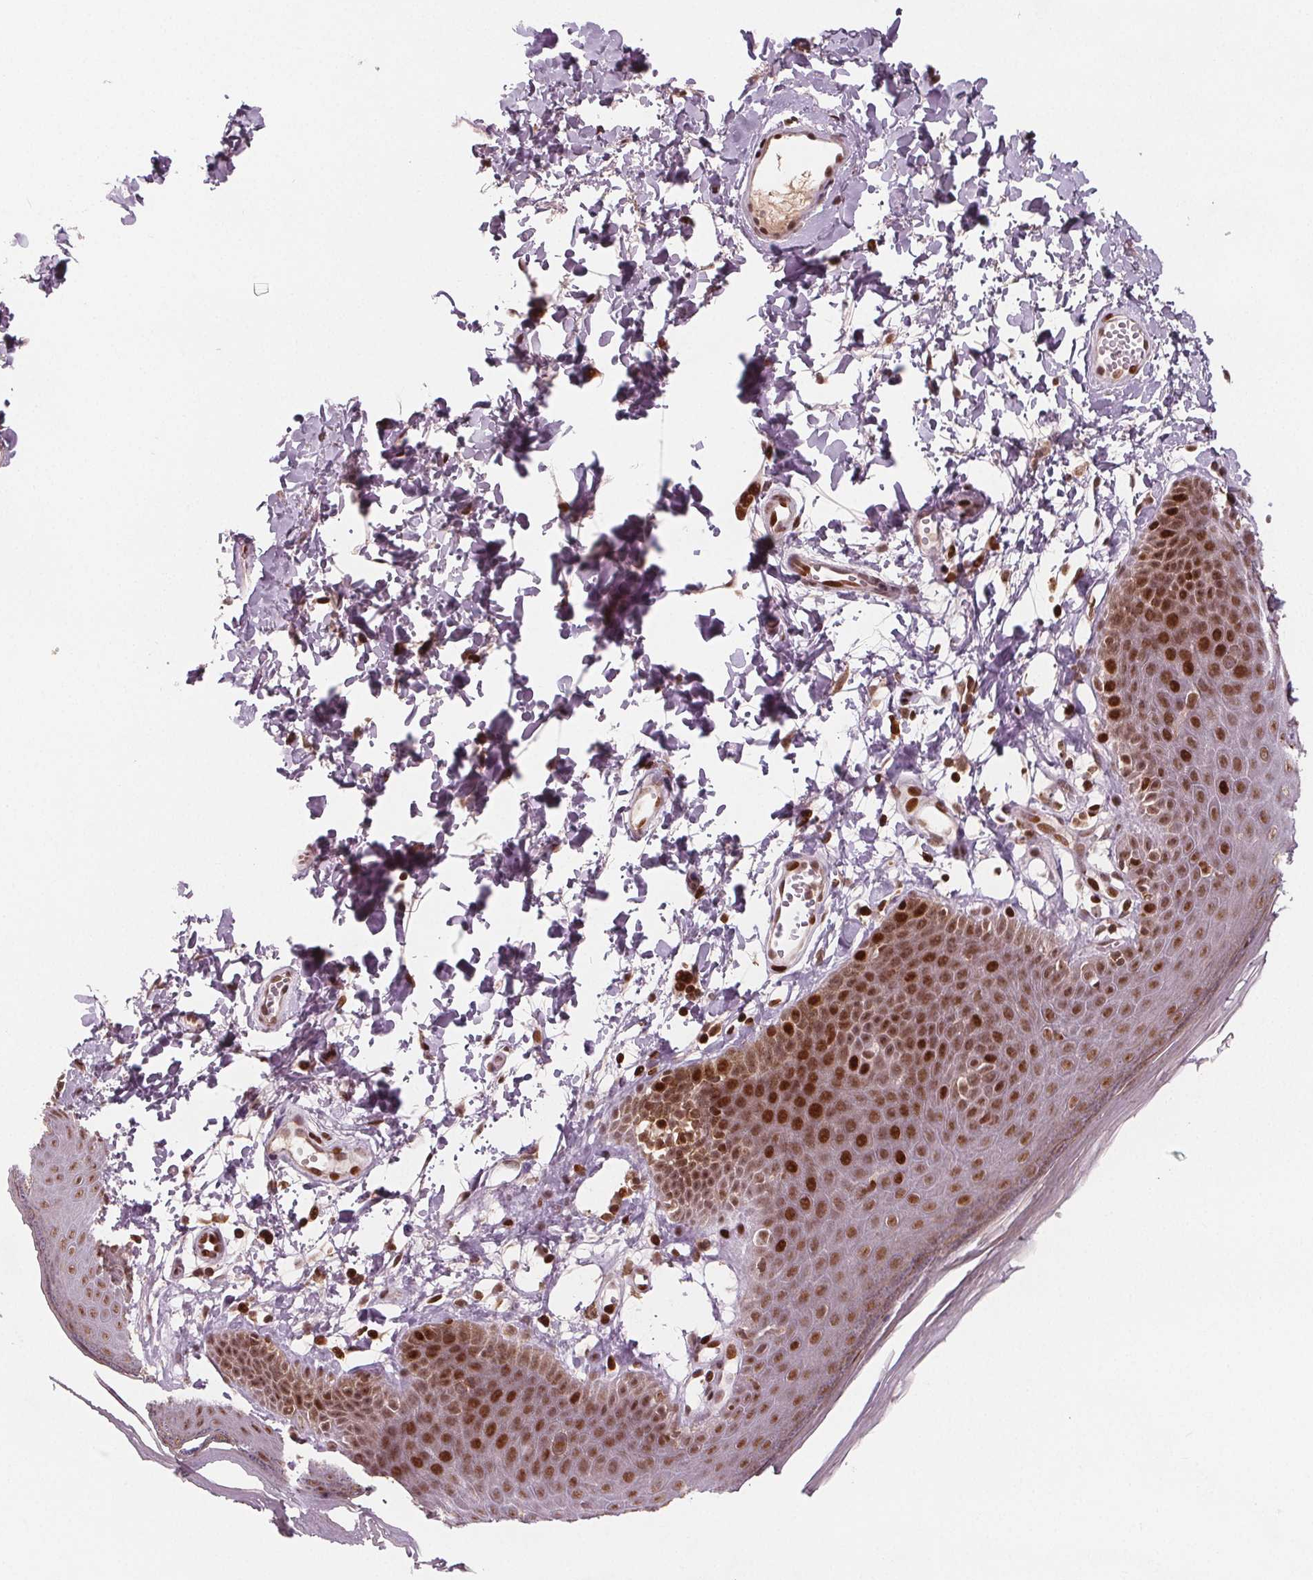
{"staining": {"intensity": "strong", "quantity": ">75%", "location": "nuclear"}, "tissue": "skin", "cell_type": "Epidermal cells", "image_type": "normal", "snomed": [{"axis": "morphology", "description": "Normal tissue, NOS"}, {"axis": "topography", "description": "Anal"}], "caption": "Strong nuclear expression for a protein is appreciated in approximately >75% of epidermal cells of benign skin using IHC.", "gene": "SNRNP35", "patient": {"sex": "male", "age": 53}}